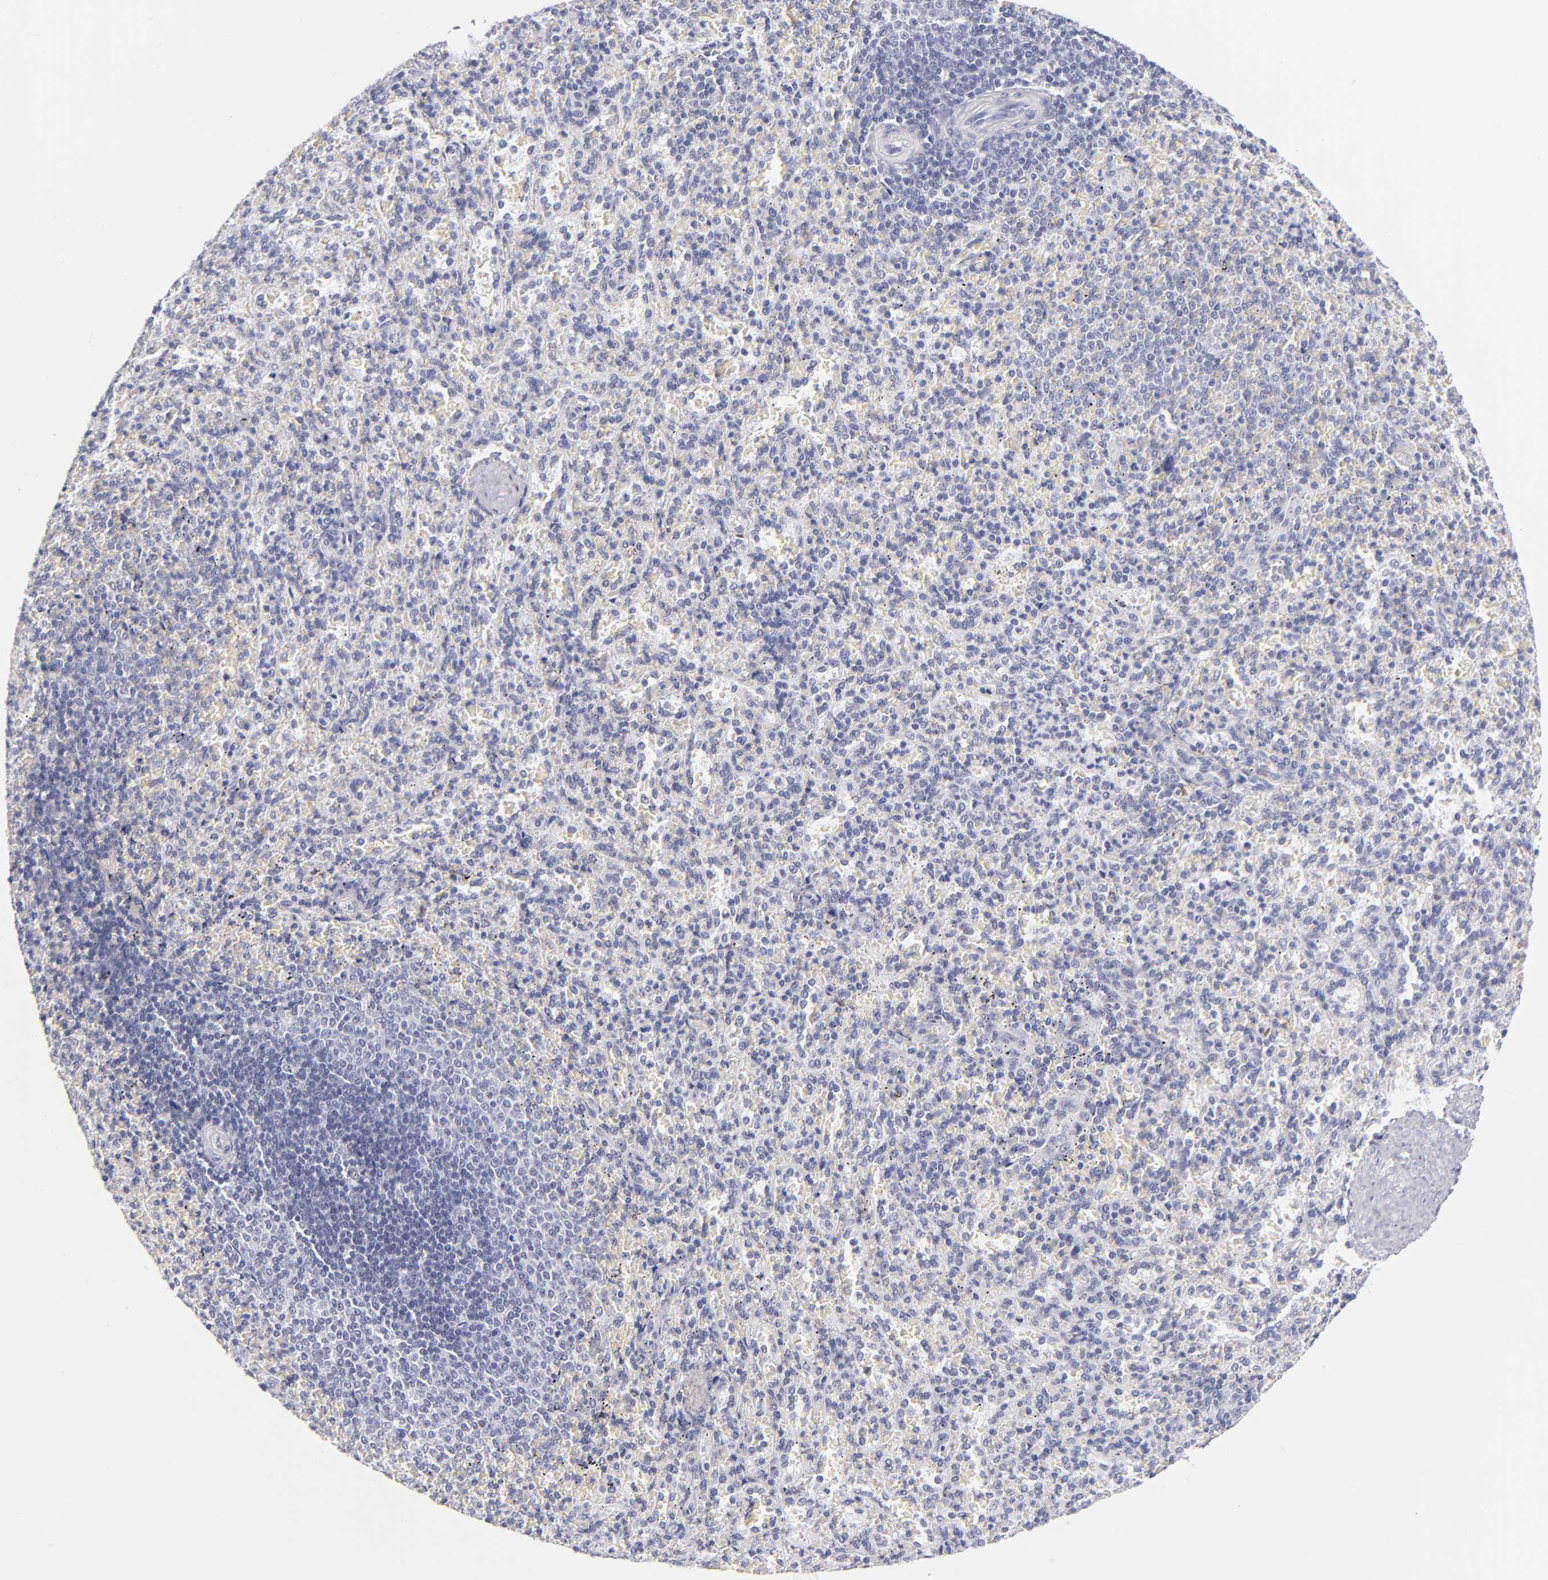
{"staining": {"intensity": "negative", "quantity": "none", "location": "none"}, "tissue": "spleen", "cell_type": "Cells in red pulp", "image_type": "normal", "snomed": [{"axis": "morphology", "description": "Normal tissue, NOS"}, {"axis": "topography", "description": "Spleen"}], "caption": "Spleen stained for a protein using immunohistochemistry shows no positivity cells in red pulp.", "gene": "SNRPB", "patient": {"sex": "female", "age": 21}}